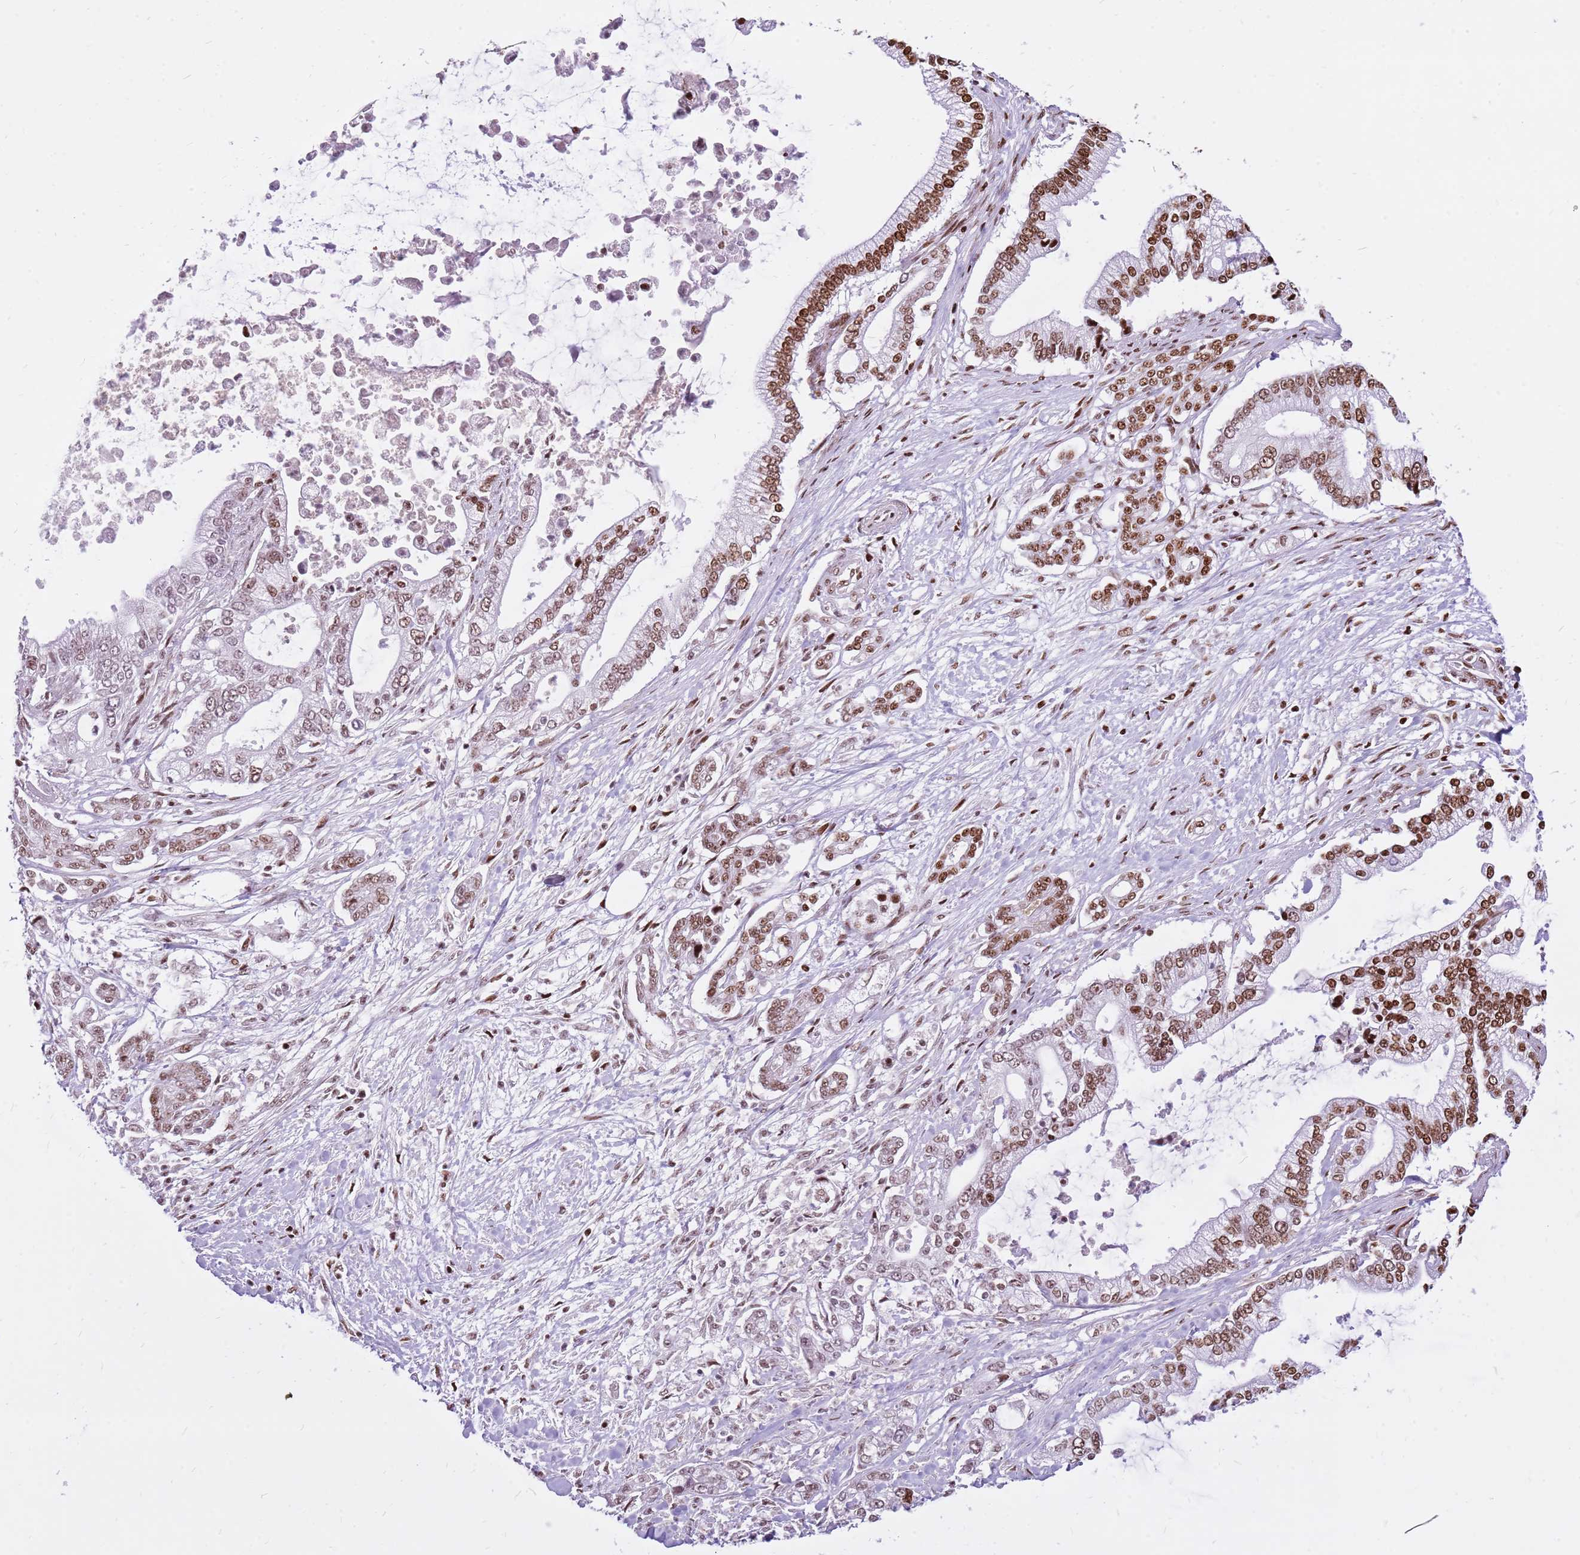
{"staining": {"intensity": "moderate", "quantity": ">75%", "location": "nuclear"}, "tissue": "pancreatic cancer", "cell_type": "Tumor cells", "image_type": "cancer", "snomed": [{"axis": "morphology", "description": "Adenocarcinoma, NOS"}, {"axis": "topography", "description": "Pancreas"}], "caption": "Brown immunohistochemical staining in human adenocarcinoma (pancreatic) demonstrates moderate nuclear expression in about >75% of tumor cells. (brown staining indicates protein expression, while blue staining denotes nuclei).", "gene": "WASHC4", "patient": {"sex": "male", "age": 69}}